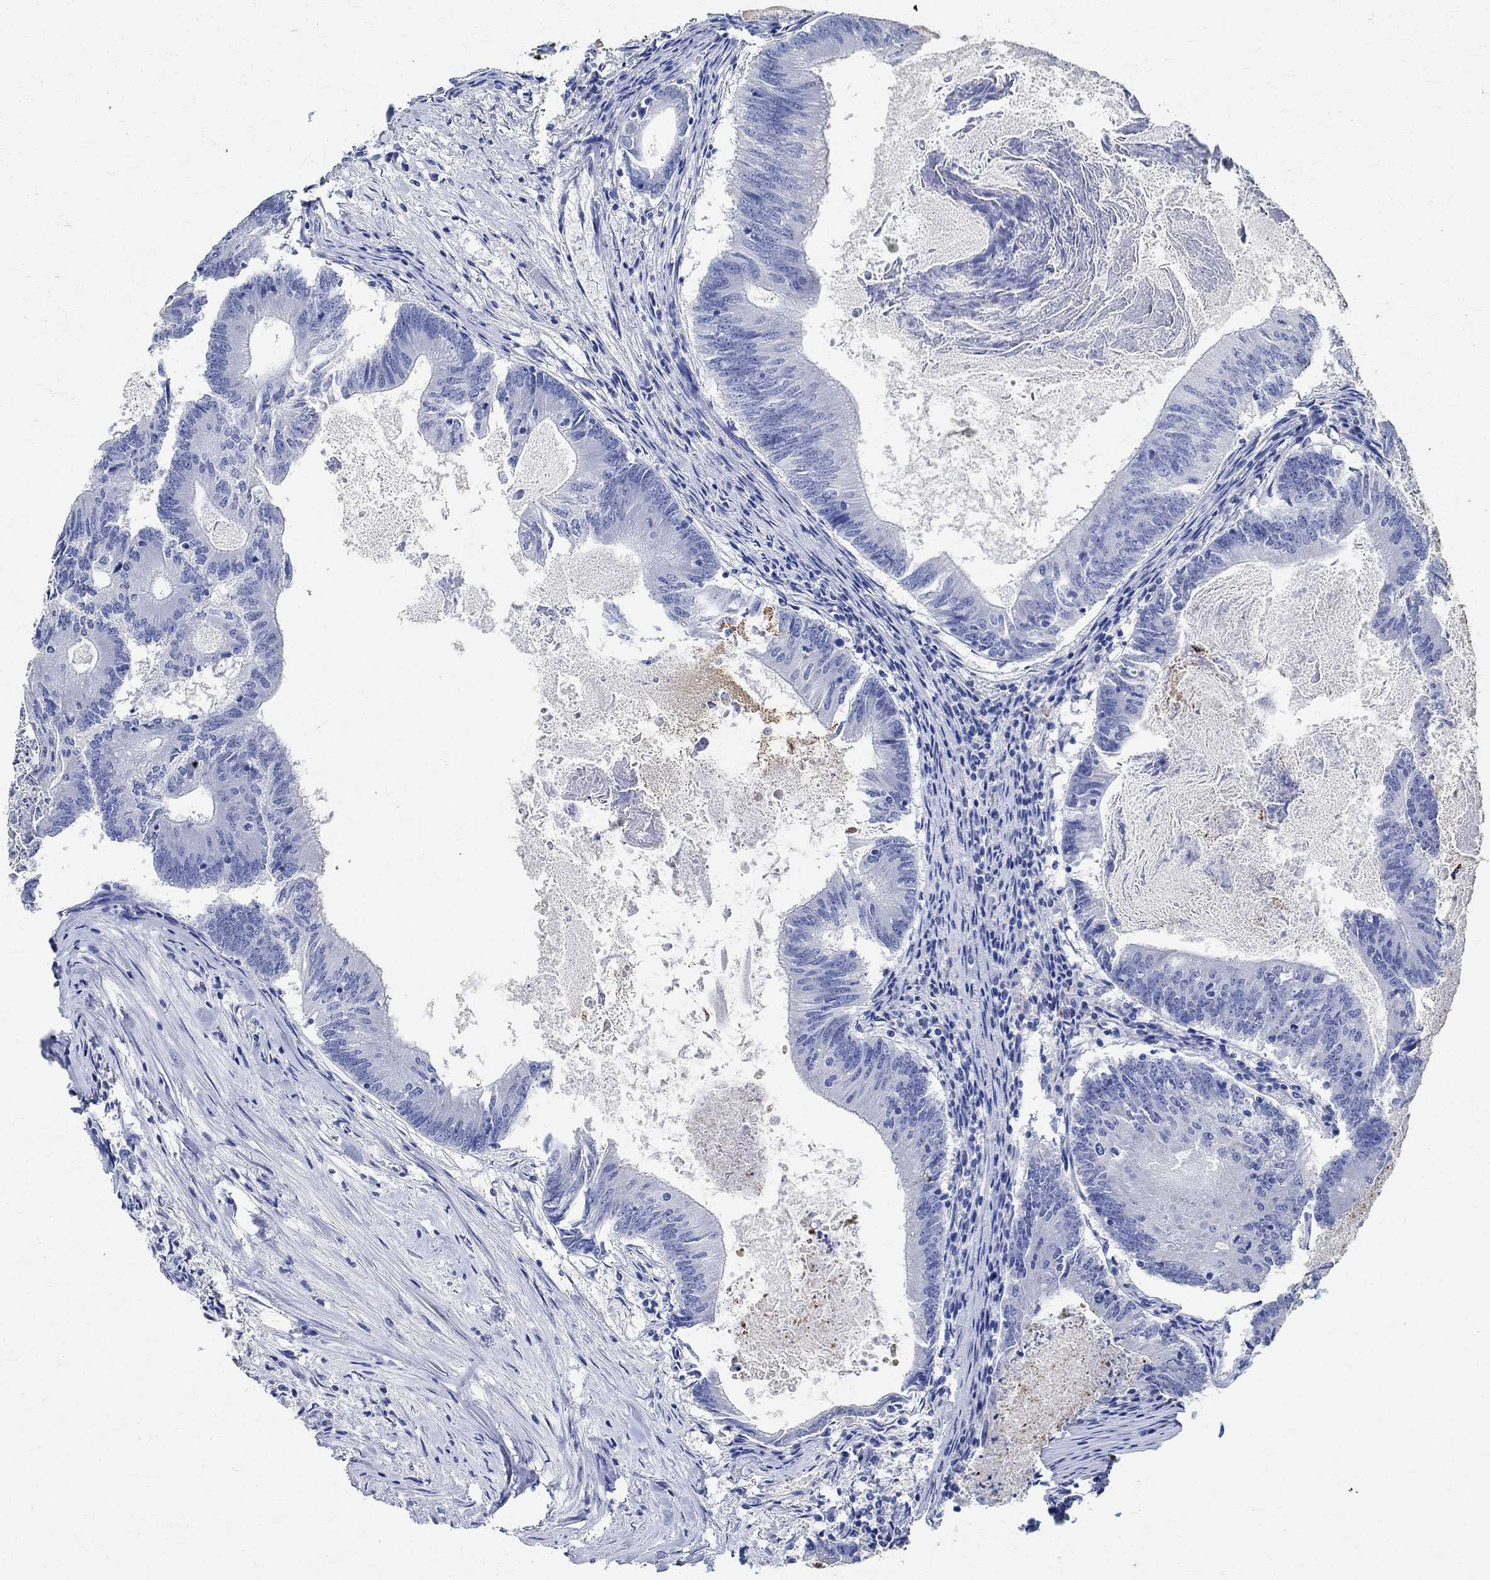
{"staining": {"intensity": "negative", "quantity": "none", "location": "none"}, "tissue": "colorectal cancer", "cell_type": "Tumor cells", "image_type": "cancer", "snomed": [{"axis": "morphology", "description": "Adenocarcinoma, NOS"}, {"axis": "topography", "description": "Colon"}], "caption": "This is an immunohistochemistry image of colorectal cancer. There is no staining in tumor cells.", "gene": "TMEM221", "patient": {"sex": "female", "age": 70}}